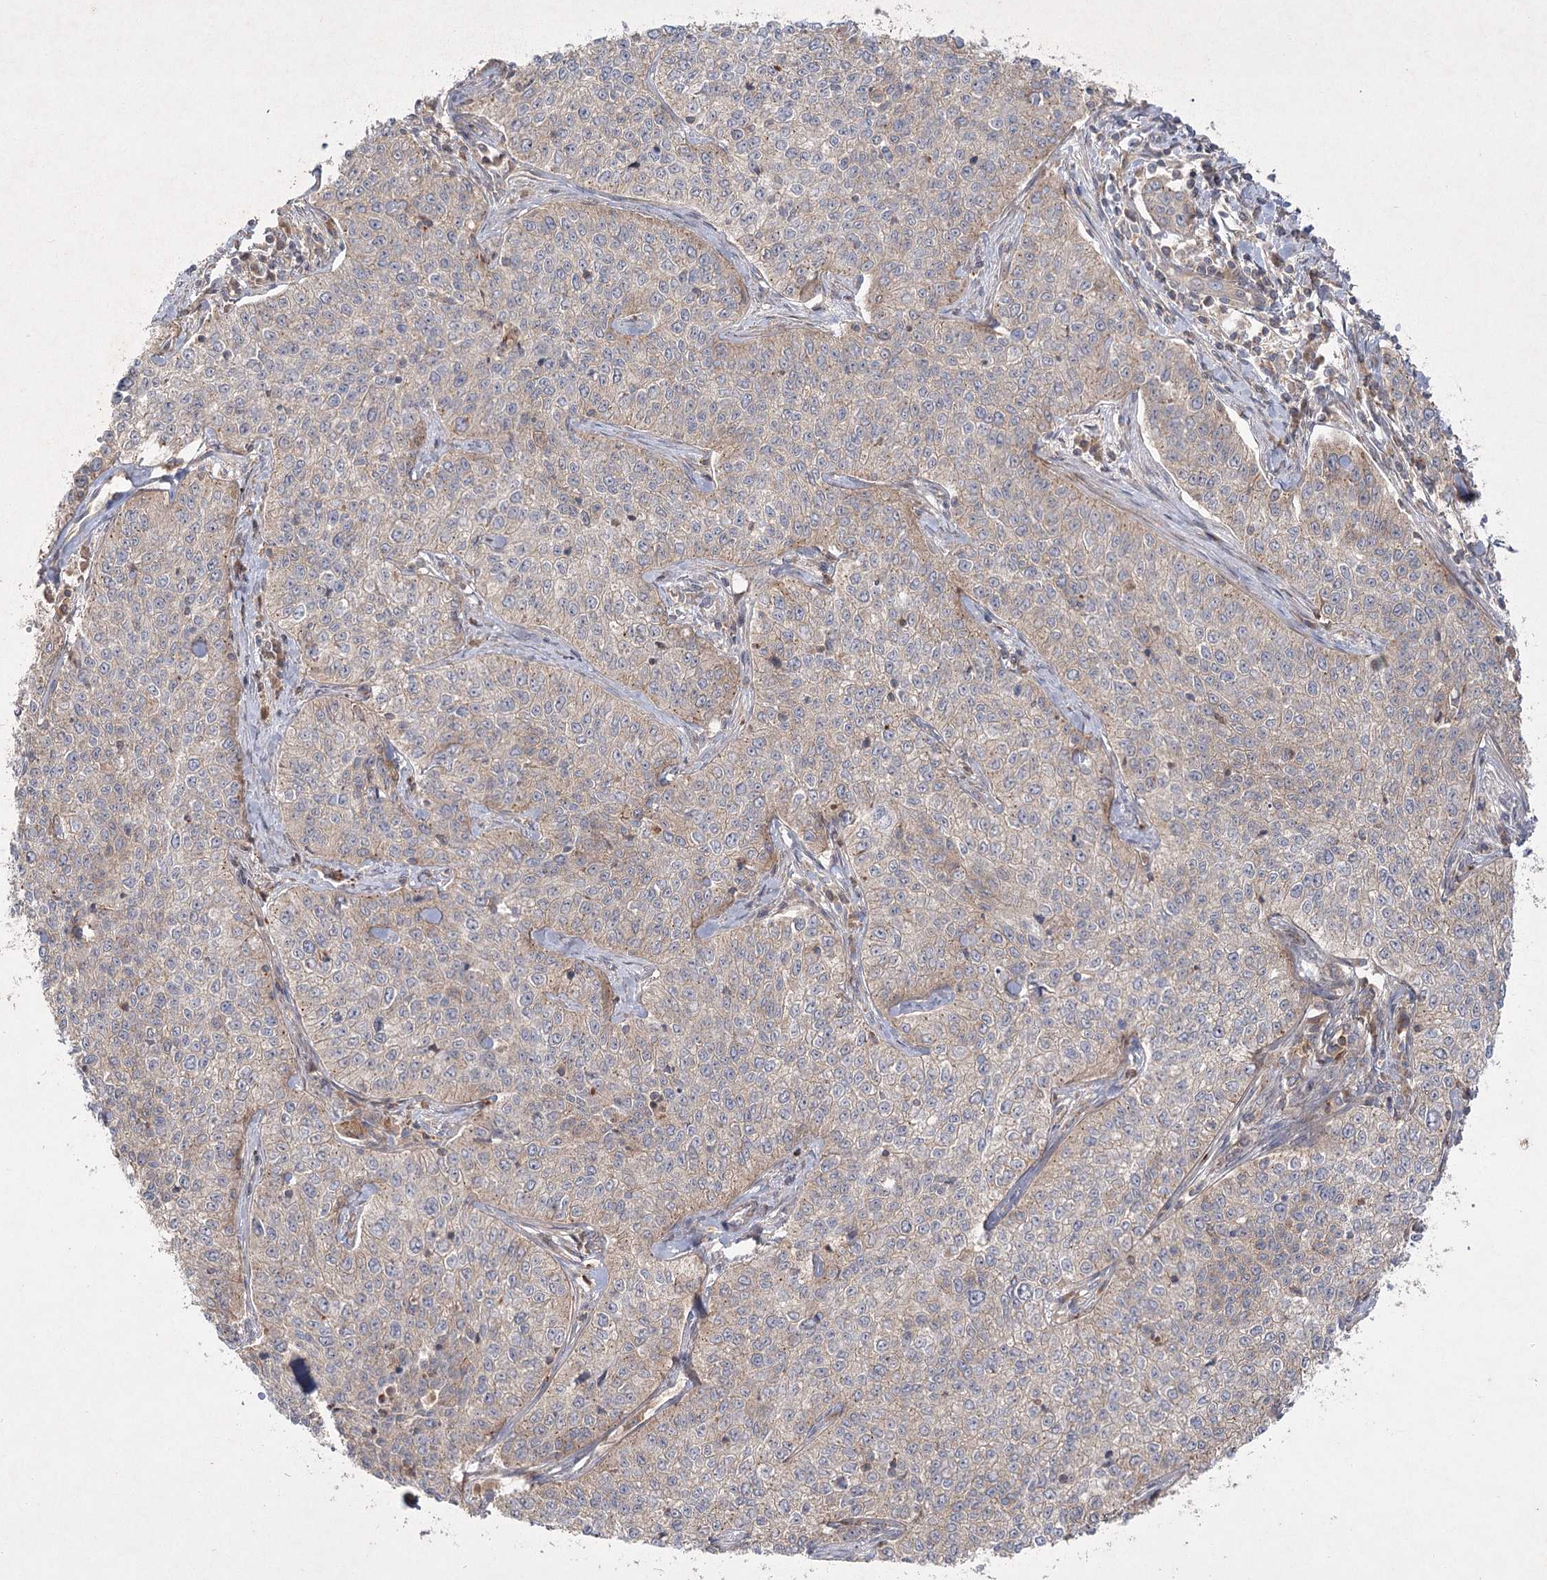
{"staining": {"intensity": "weak", "quantity": ">75%", "location": "cytoplasmic/membranous"}, "tissue": "cervical cancer", "cell_type": "Tumor cells", "image_type": "cancer", "snomed": [{"axis": "morphology", "description": "Squamous cell carcinoma, NOS"}, {"axis": "topography", "description": "Cervix"}], "caption": "Human cervical cancer stained with a brown dye shows weak cytoplasmic/membranous positive expression in approximately >75% of tumor cells.", "gene": "KIAA0825", "patient": {"sex": "female", "age": 35}}